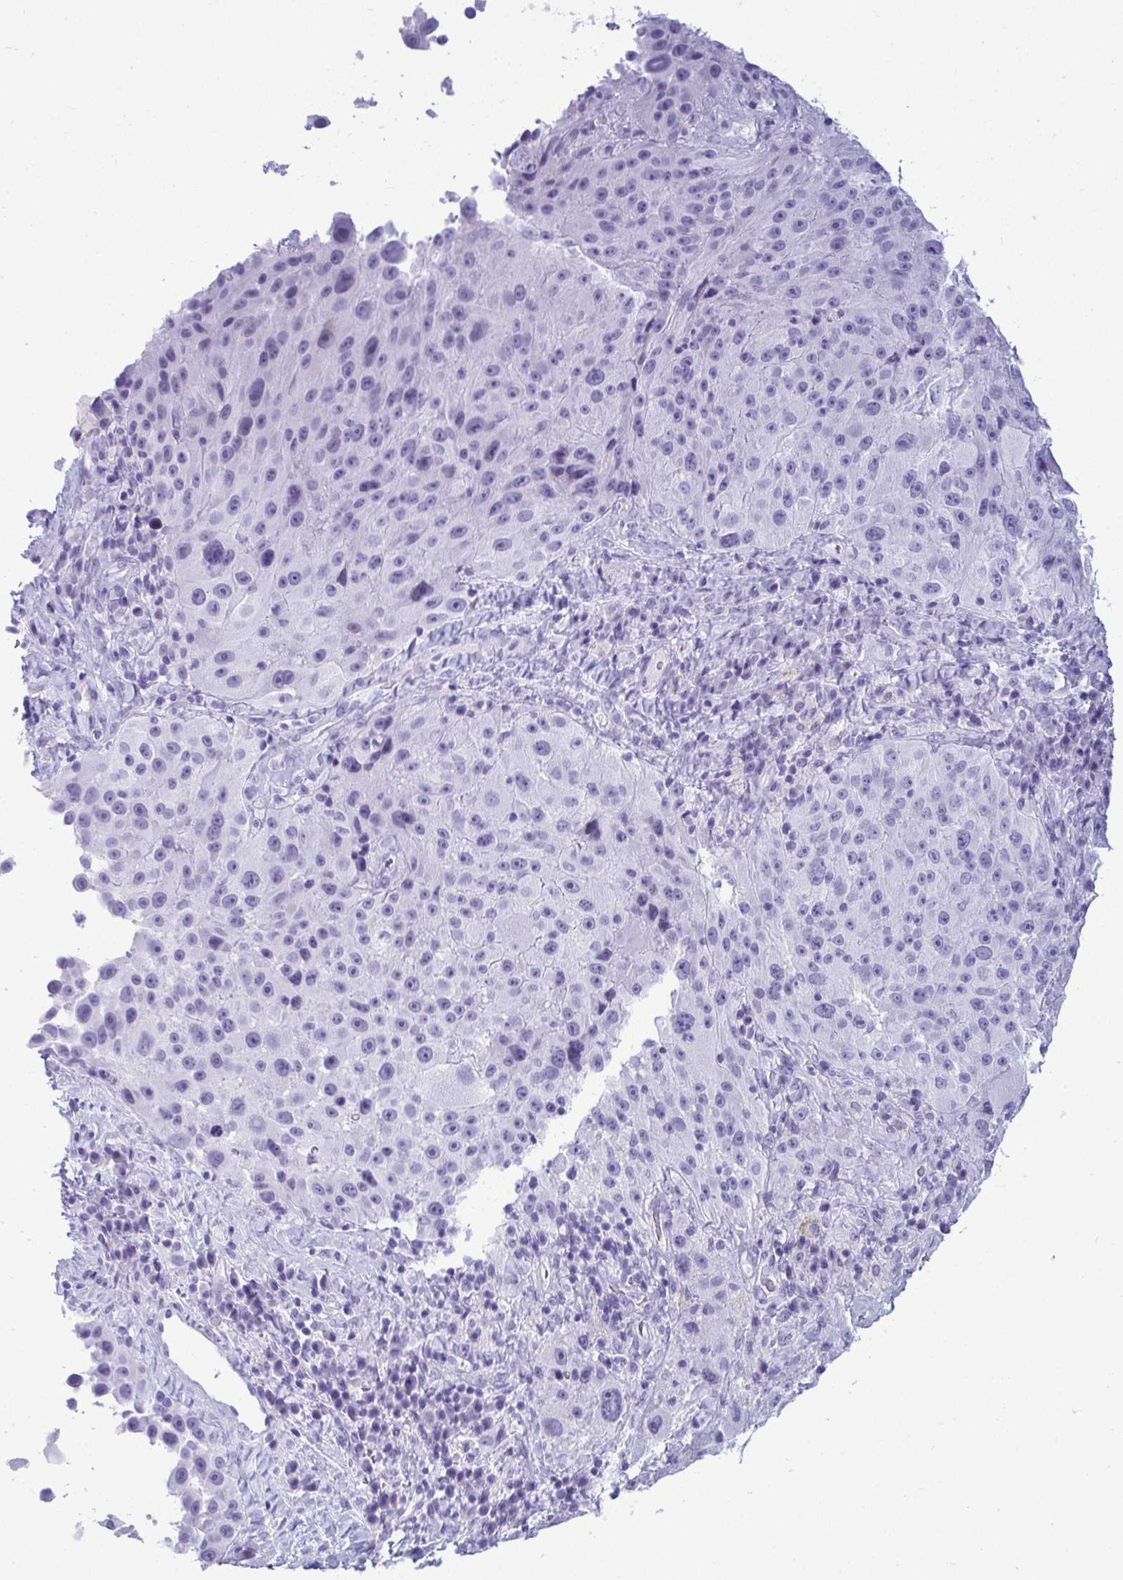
{"staining": {"intensity": "negative", "quantity": "none", "location": "none"}, "tissue": "melanoma", "cell_type": "Tumor cells", "image_type": "cancer", "snomed": [{"axis": "morphology", "description": "Malignant melanoma, Metastatic site"}, {"axis": "topography", "description": "Lymph node"}], "caption": "Melanoma was stained to show a protein in brown. There is no significant positivity in tumor cells. The staining was performed using DAB to visualize the protein expression in brown, while the nuclei were stained in blue with hematoxylin (Magnification: 20x).", "gene": "CLGN", "patient": {"sex": "male", "age": 62}}